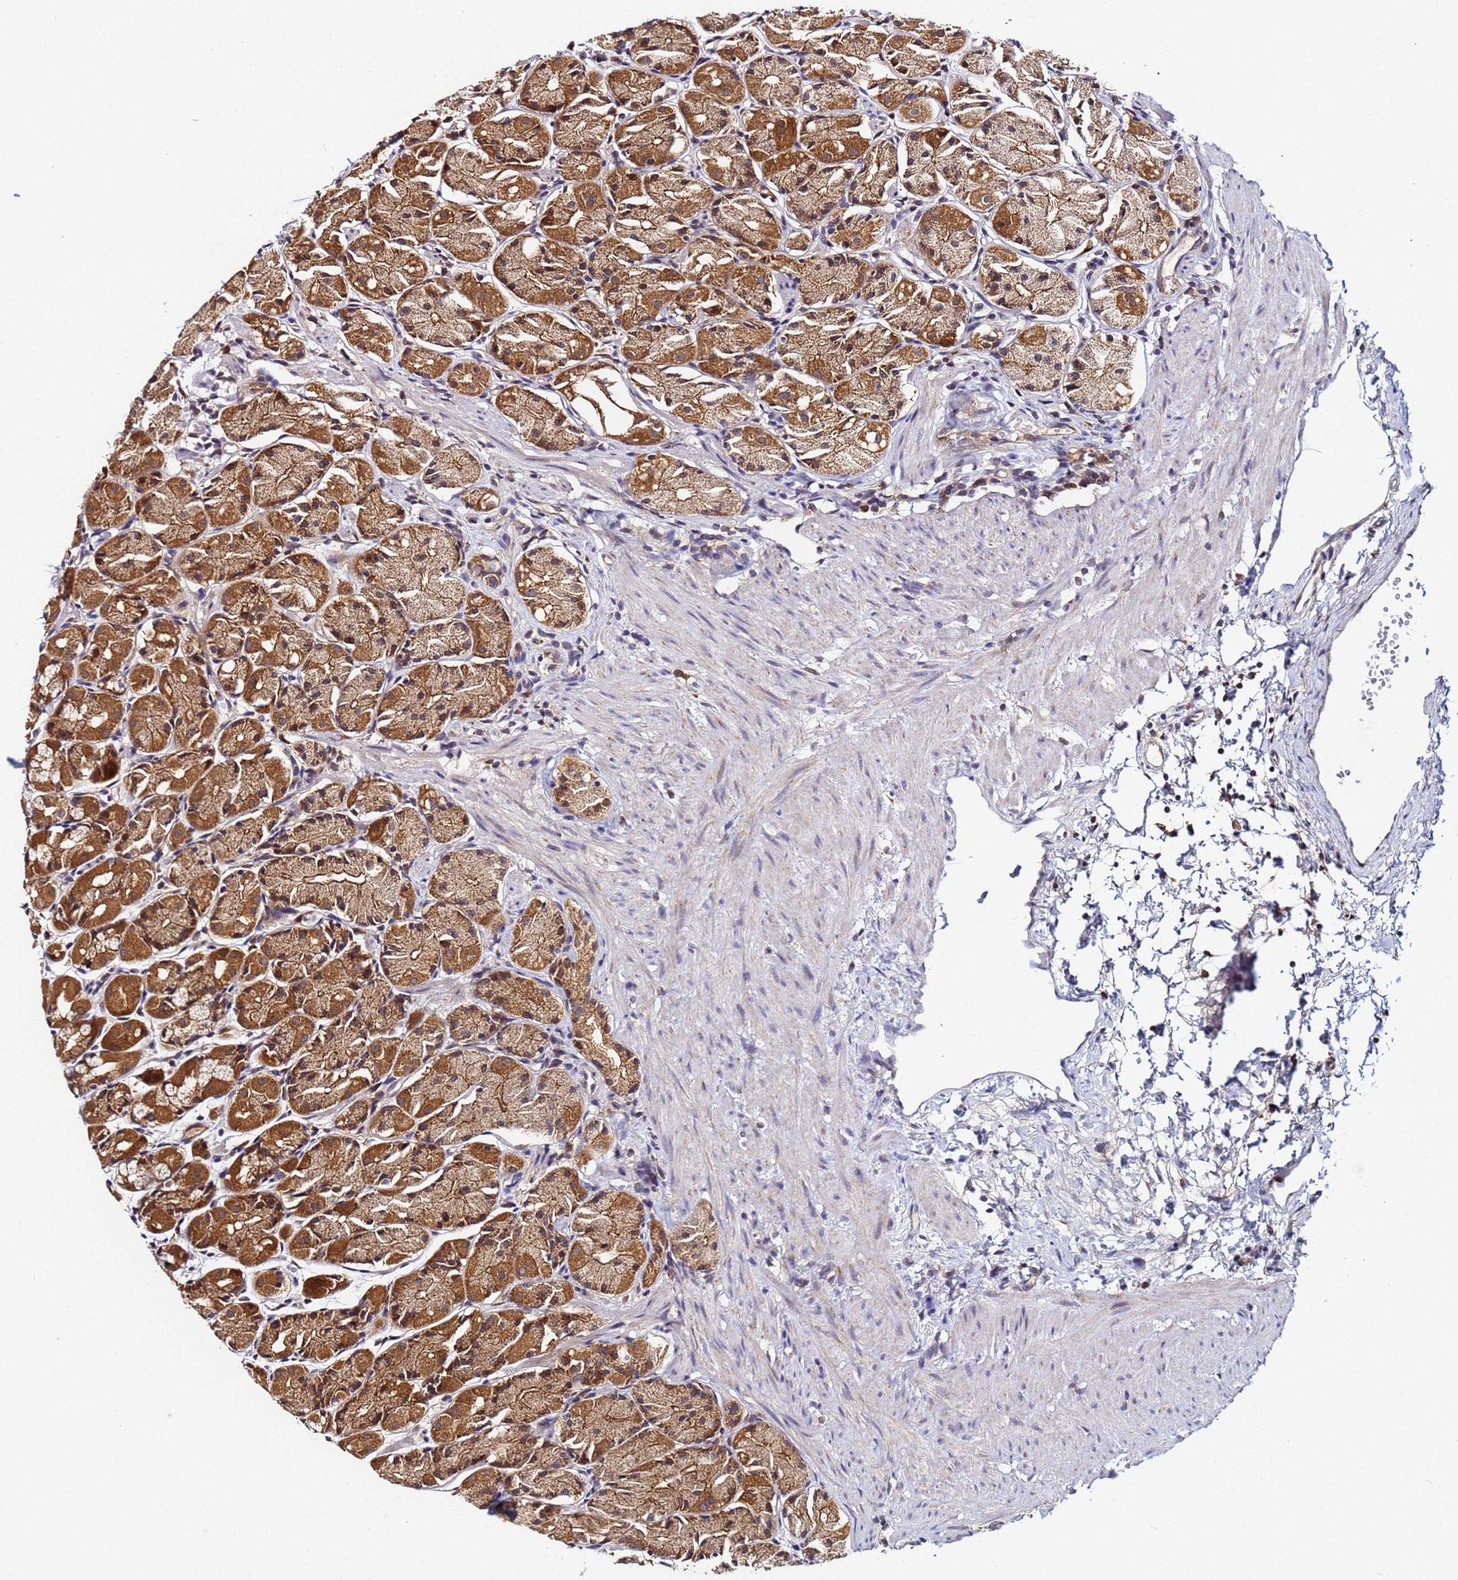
{"staining": {"intensity": "strong", "quantity": ">75%", "location": "cytoplasmic/membranous,nuclear"}, "tissue": "stomach", "cell_type": "Glandular cells", "image_type": "normal", "snomed": [{"axis": "morphology", "description": "Normal tissue, NOS"}, {"axis": "topography", "description": "Stomach, upper"}], "caption": "A high amount of strong cytoplasmic/membranous,nuclear staining is seen in approximately >75% of glandular cells in unremarkable stomach.", "gene": "CCDC127", "patient": {"sex": "male", "age": 47}}